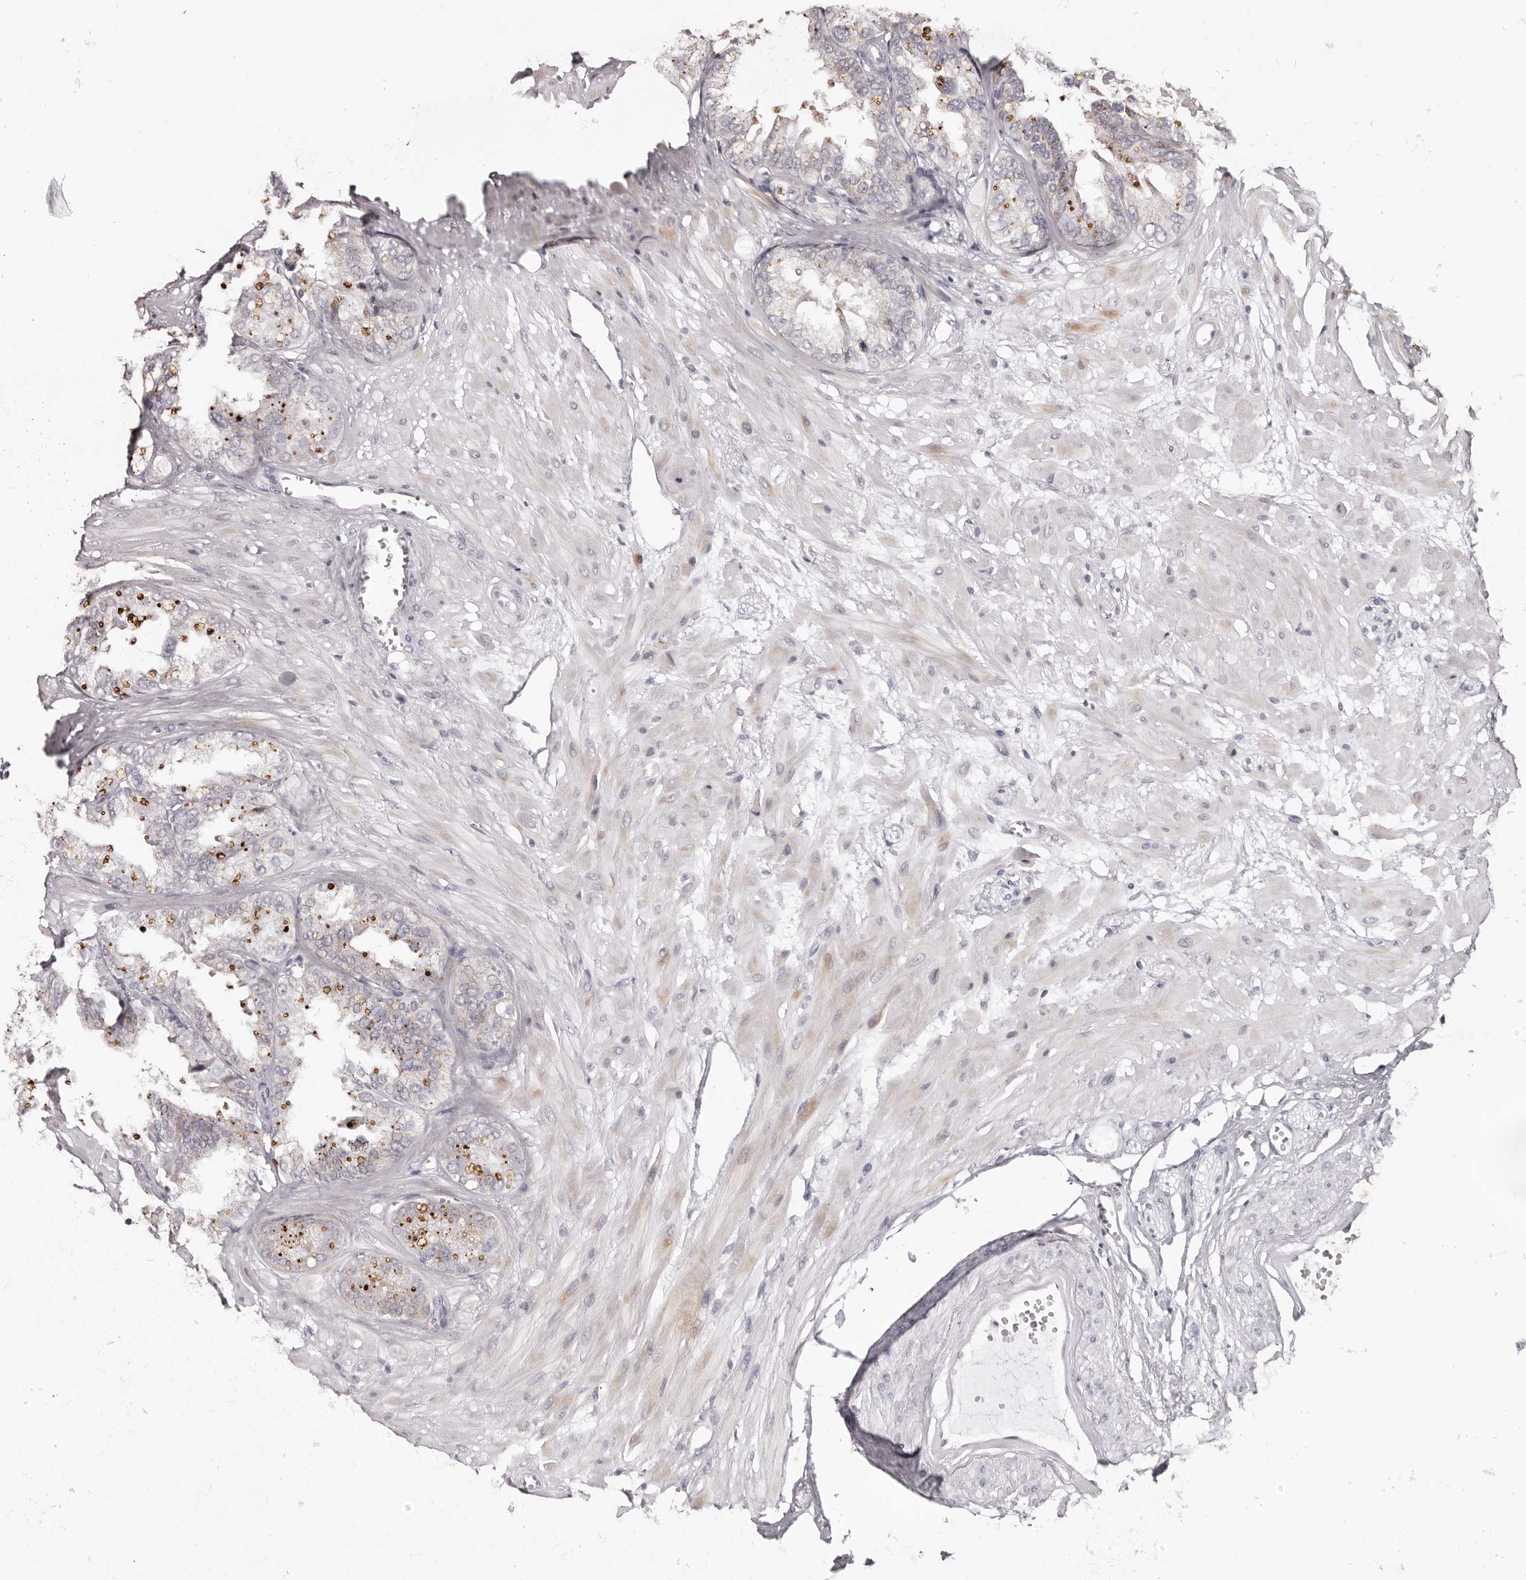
{"staining": {"intensity": "moderate", "quantity": "<25%", "location": "cytoplasmic/membranous"}, "tissue": "seminal vesicle", "cell_type": "Glandular cells", "image_type": "normal", "snomed": [{"axis": "morphology", "description": "Normal tissue, NOS"}, {"axis": "topography", "description": "Prostate"}, {"axis": "topography", "description": "Seminal veicle"}], "caption": "A micrograph of seminal vesicle stained for a protein shows moderate cytoplasmic/membranous brown staining in glandular cells. (DAB IHC, brown staining for protein, blue staining for nuclei).", "gene": "PCDHB6", "patient": {"sex": "male", "age": 51}}